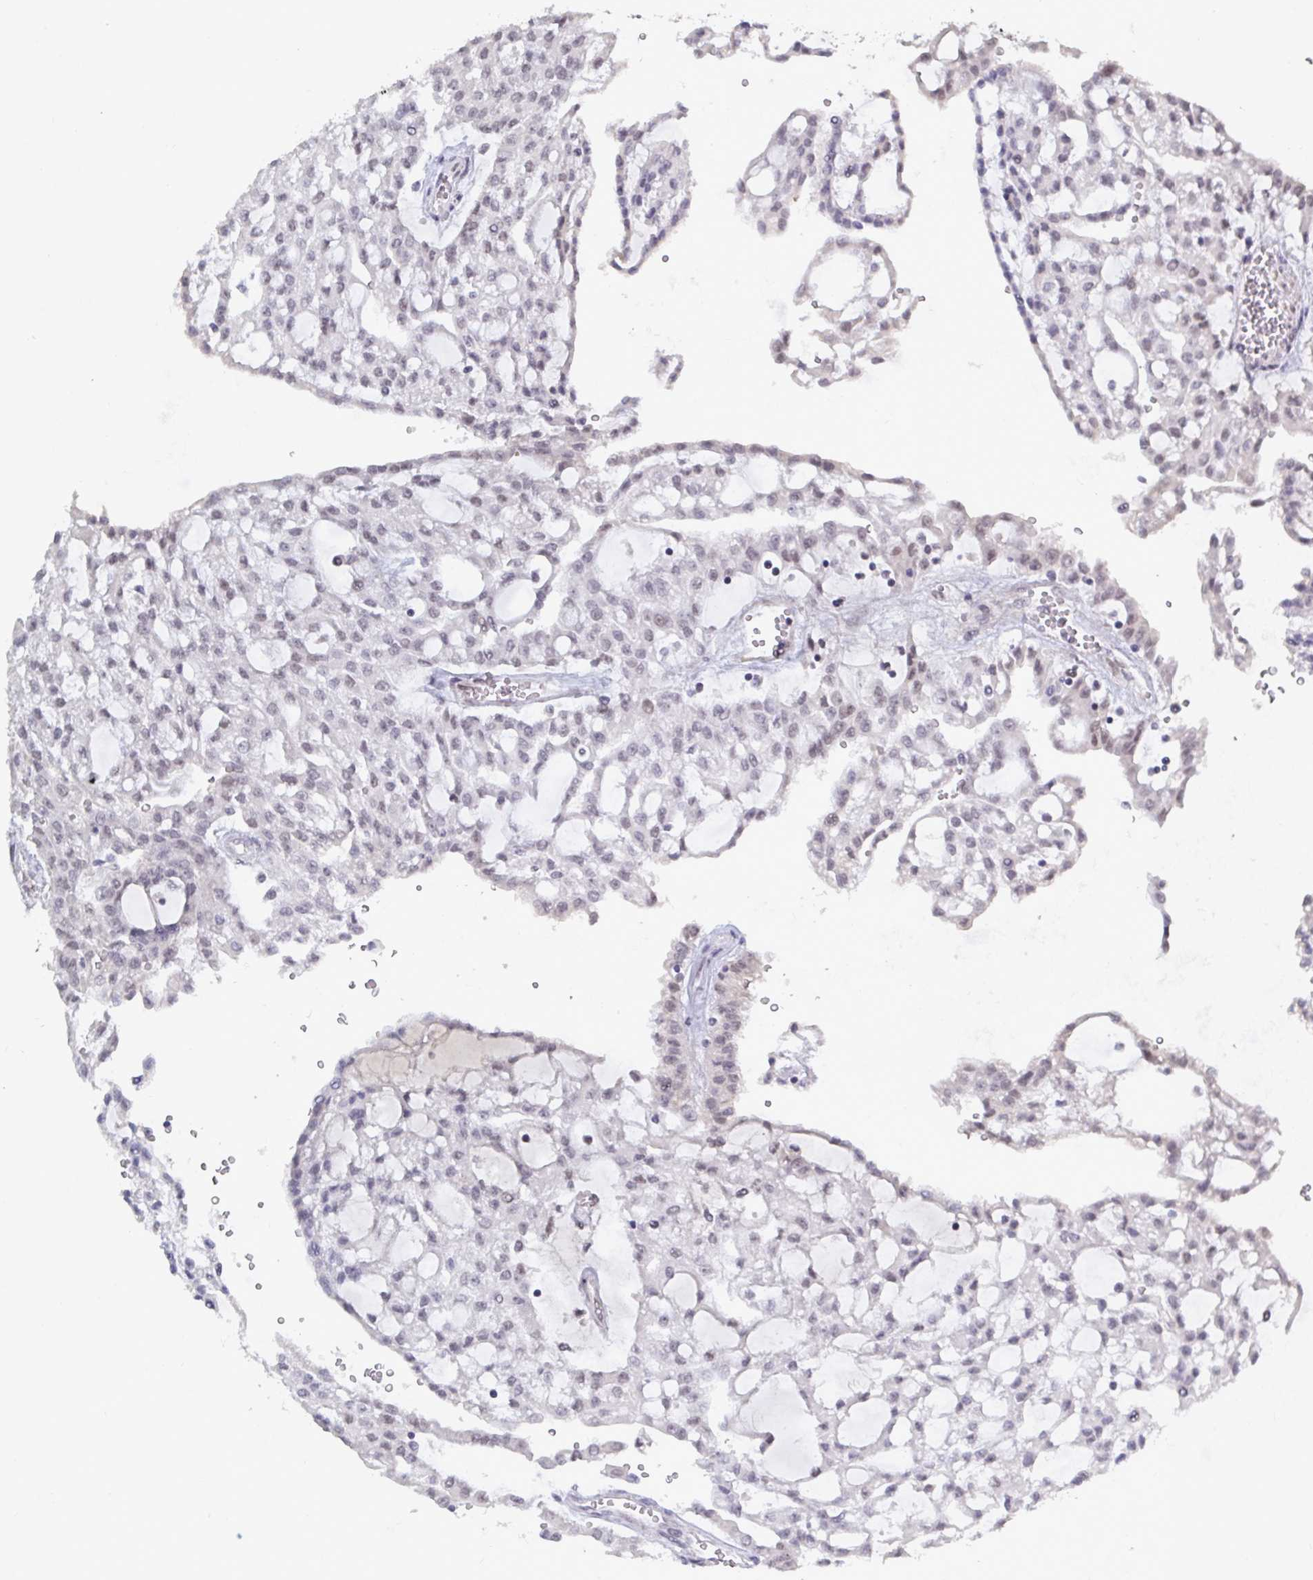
{"staining": {"intensity": "weak", "quantity": "25%-75%", "location": "nuclear"}, "tissue": "renal cancer", "cell_type": "Tumor cells", "image_type": "cancer", "snomed": [{"axis": "morphology", "description": "Adenocarcinoma, NOS"}, {"axis": "topography", "description": "Kidney"}], "caption": "Brown immunohistochemical staining in renal adenocarcinoma demonstrates weak nuclear staining in about 25%-75% of tumor cells.", "gene": "BCL7B", "patient": {"sex": "male", "age": 63}}